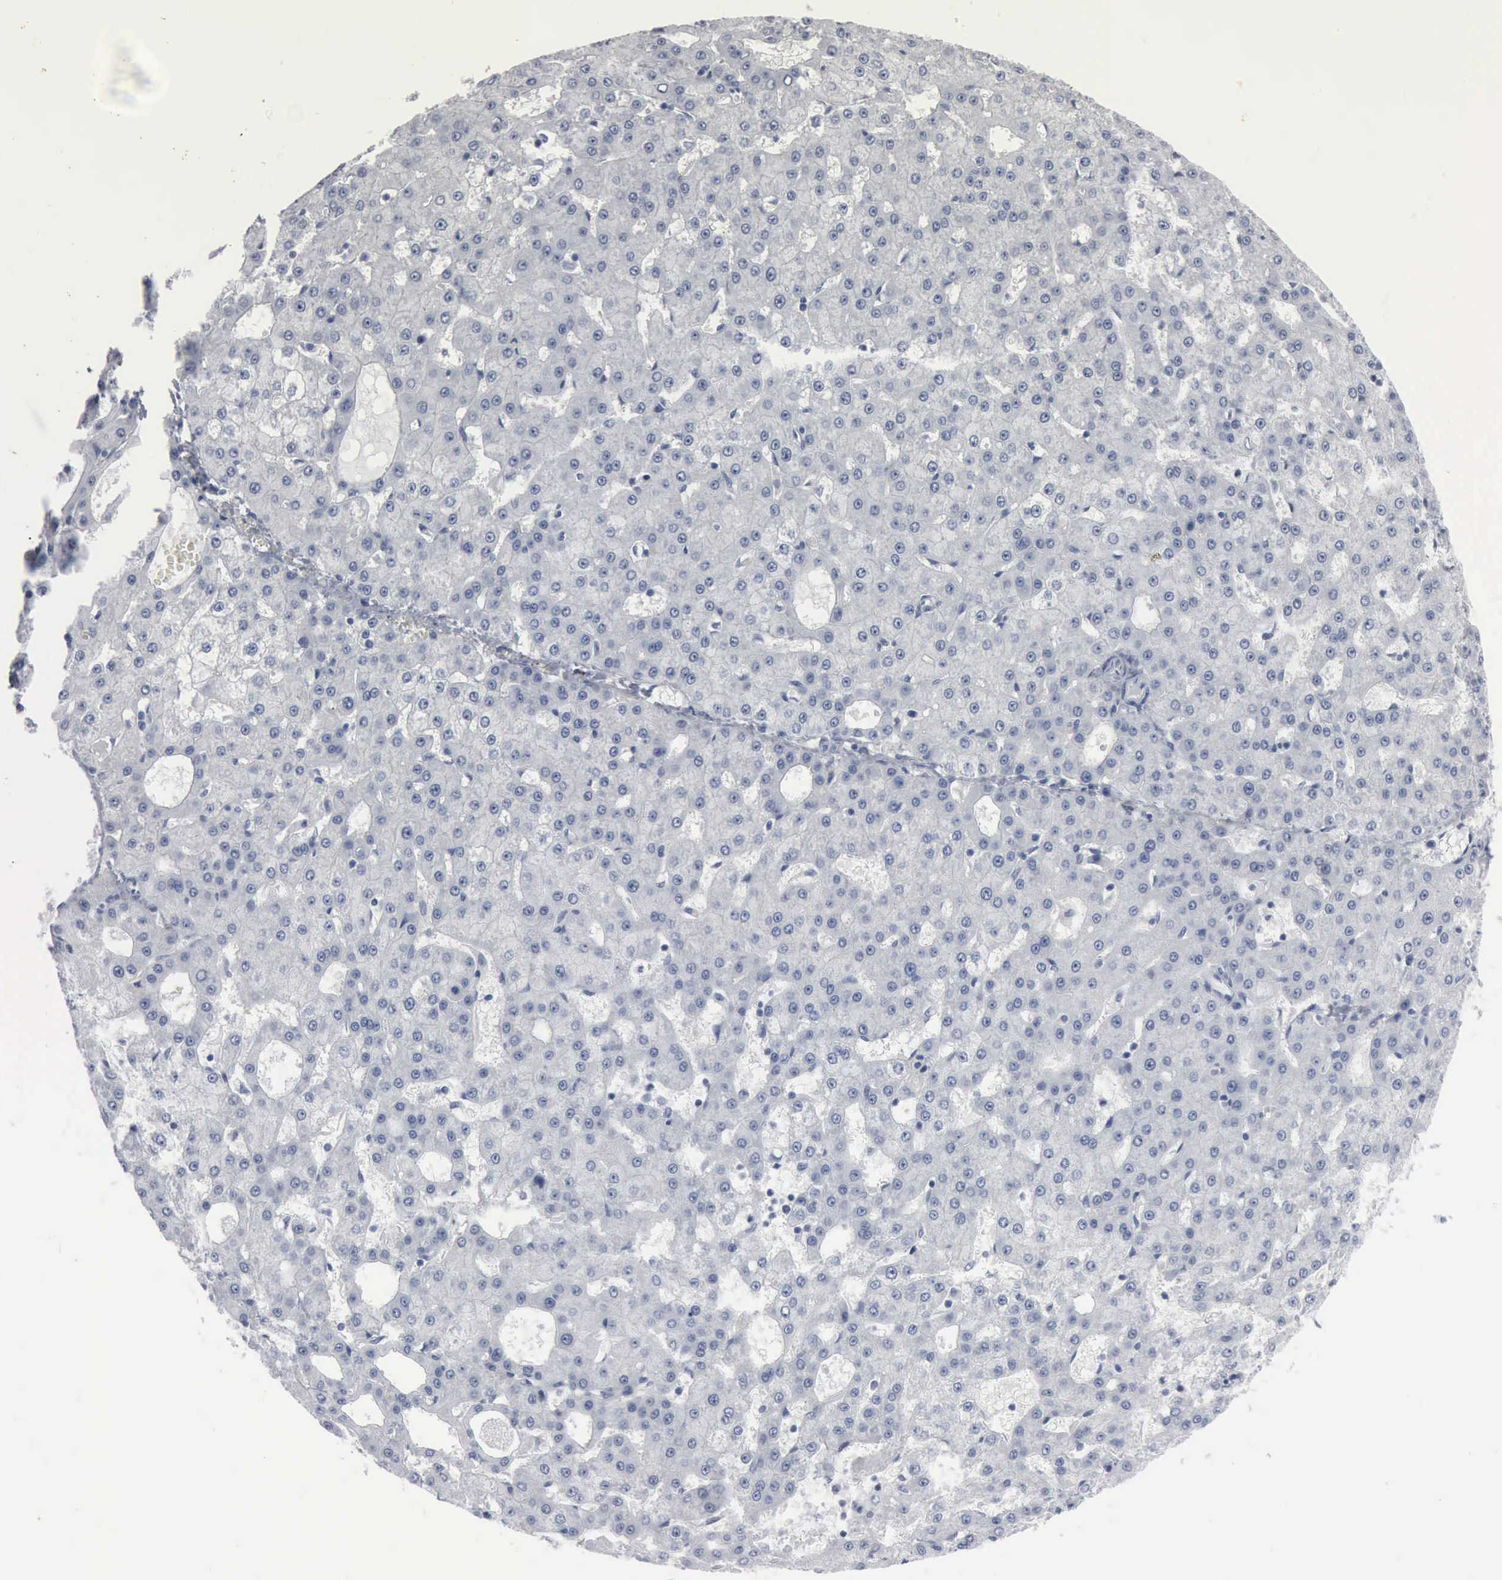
{"staining": {"intensity": "negative", "quantity": "none", "location": "none"}, "tissue": "liver cancer", "cell_type": "Tumor cells", "image_type": "cancer", "snomed": [{"axis": "morphology", "description": "Carcinoma, Hepatocellular, NOS"}, {"axis": "topography", "description": "Liver"}], "caption": "A high-resolution histopathology image shows IHC staining of liver hepatocellular carcinoma, which demonstrates no significant staining in tumor cells.", "gene": "DMD", "patient": {"sex": "male", "age": 47}}